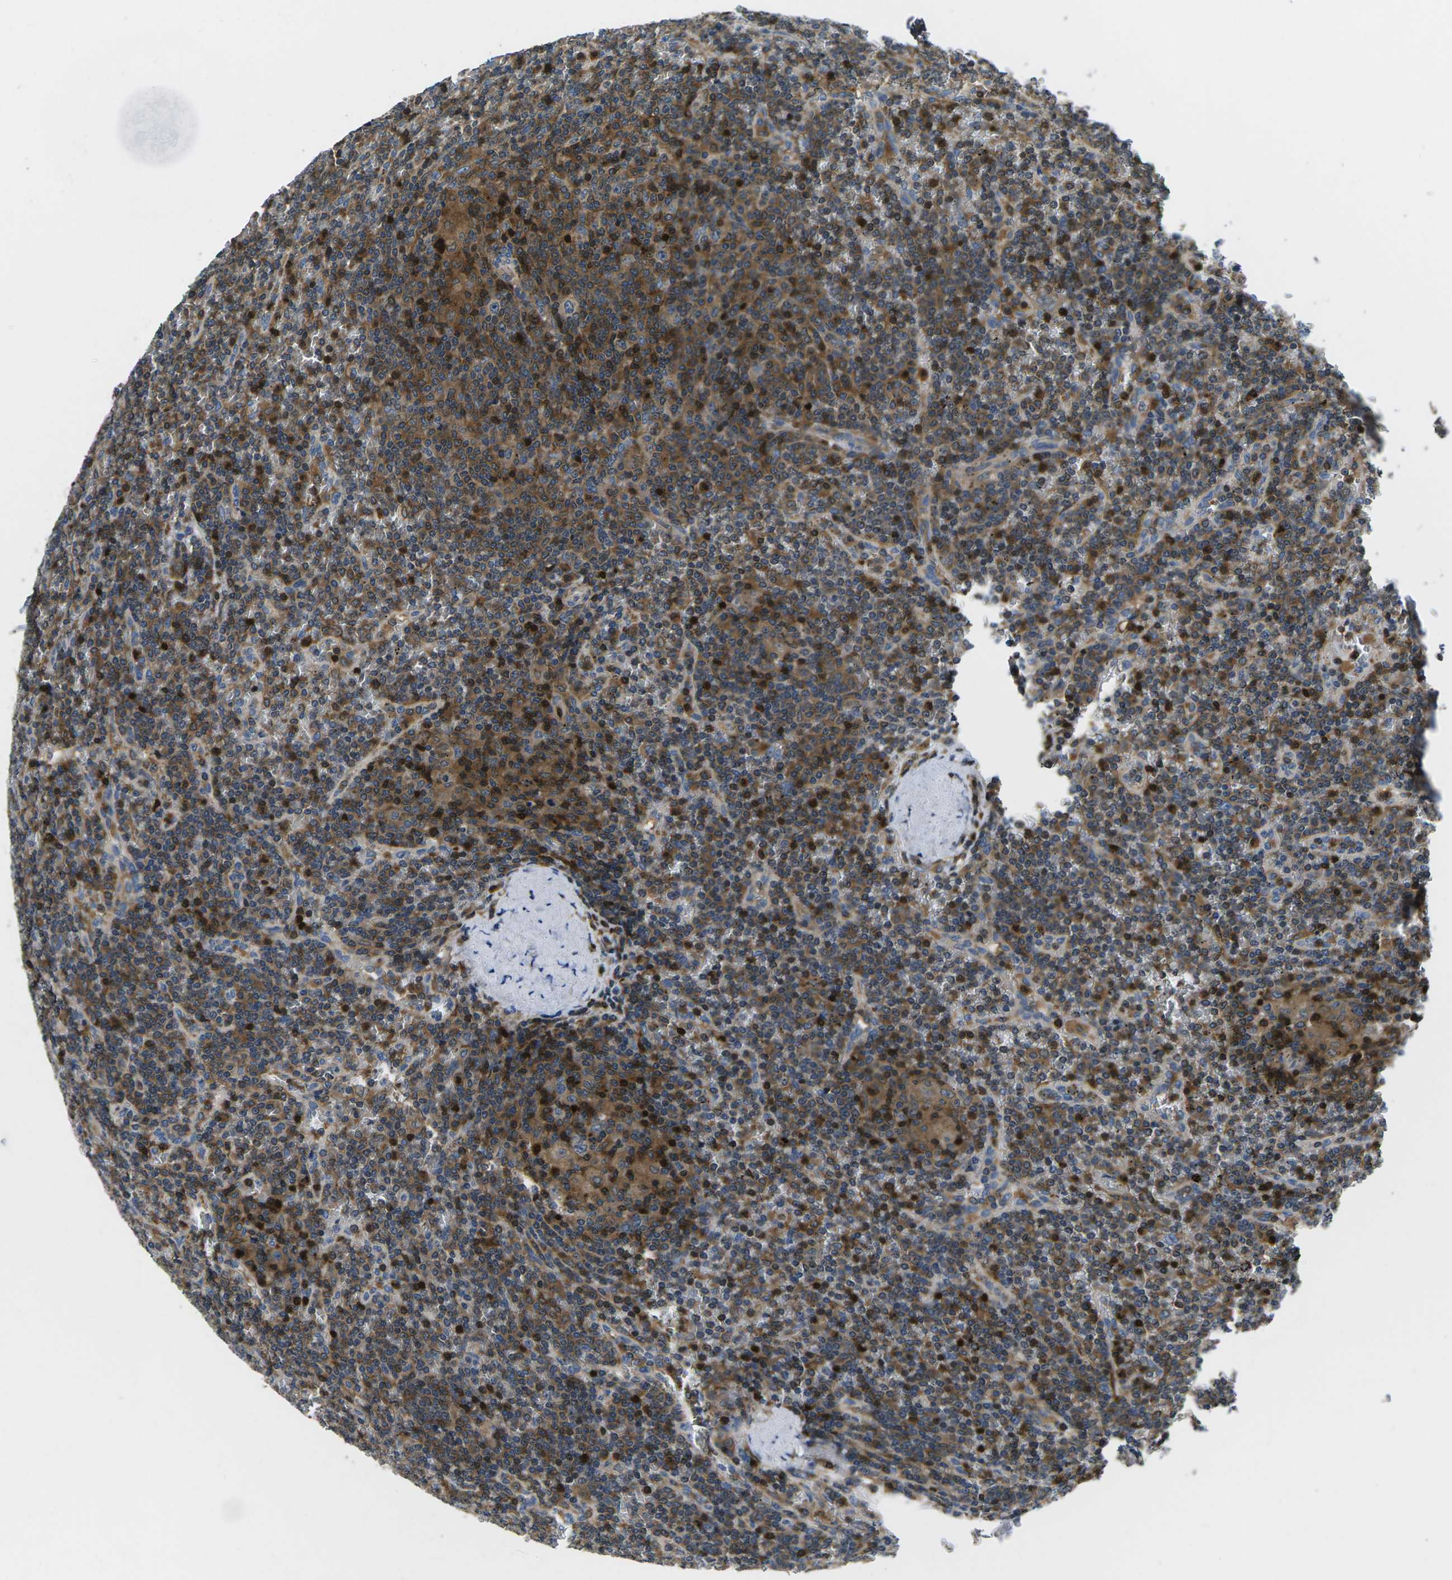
{"staining": {"intensity": "moderate", "quantity": "25%-75%", "location": "cytoplasmic/membranous"}, "tissue": "lymphoma", "cell_type": "Tumor cells", "image_type": "cancer", "snomed": [{"axis": "morphology", "description": "Malignant lymphoma, non-Hodgkin's type, Low grade"}, {"axis": "topography", "description": "Spleen"}], "caption": "This histopathology image demonstrates lymphoma stained with IHC to label a protein in brown. The cytoplasmic/membranous of tumor cells show moderate positivity for the protein. Nuclei are counter-stained blue.", "gene": "PLCE1", "patient": {"sex": "female", "age": 19}}